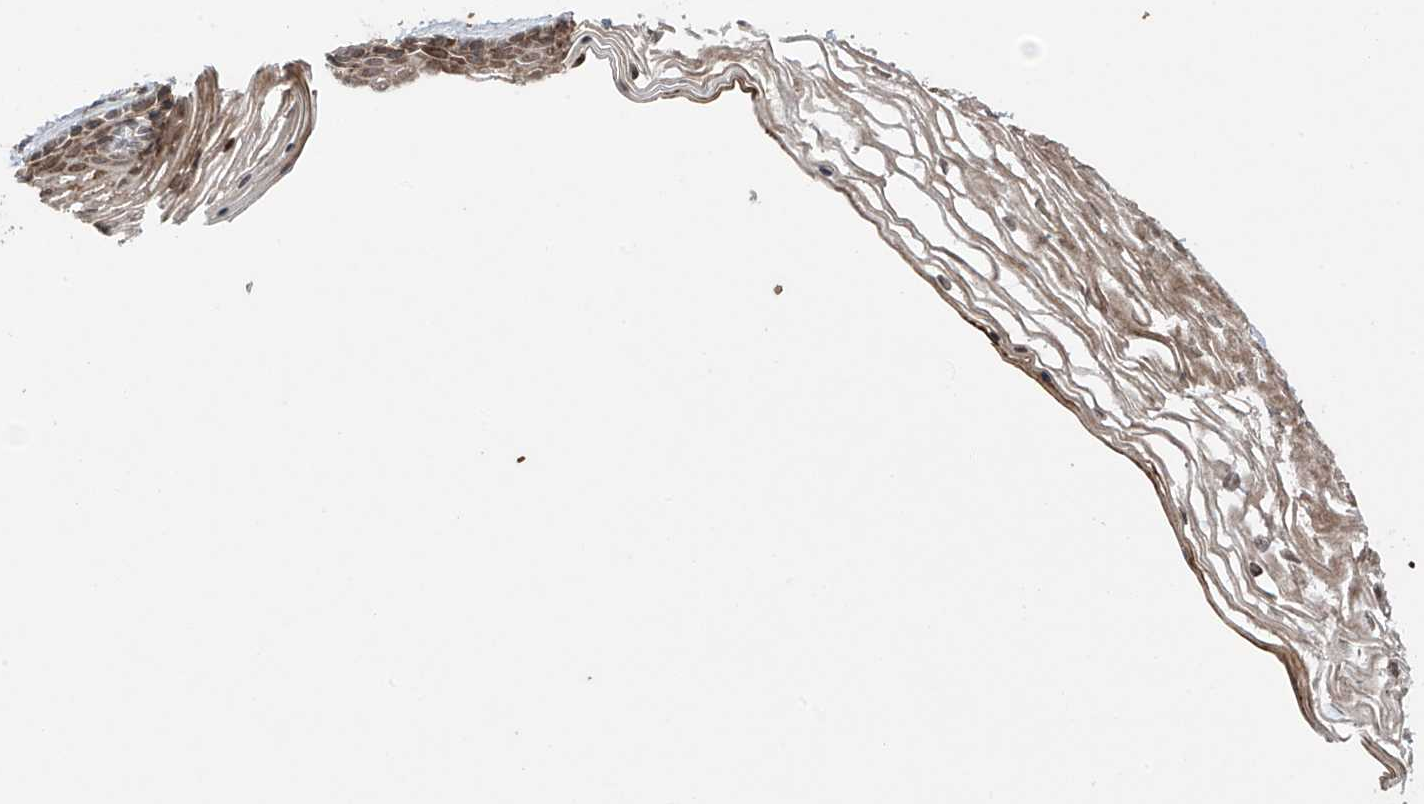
{"staining": {"intensity": "moderate", "quantity": ">75%", "location": "cytoplasmic/membranous"}, "tissue": "vagina", "cell_type": "Squamous epithelial cells", "image_type": "normal", "snomed": [{"axis": "morphology", "description": "Normal tissue, NOS"}, {"axis": "topography", "description": "Vagina"}], "caption": "Immunohistochemistry (IHC) micrograph of normal human vagina stained for a protein (brown), which reveals medium levels of moderate cytoplasmic/membranous staining in about >75% of squamous epithelial cells.", "gene": "ZDHHC9", "patient": {"sex": "female", "age": 46}}